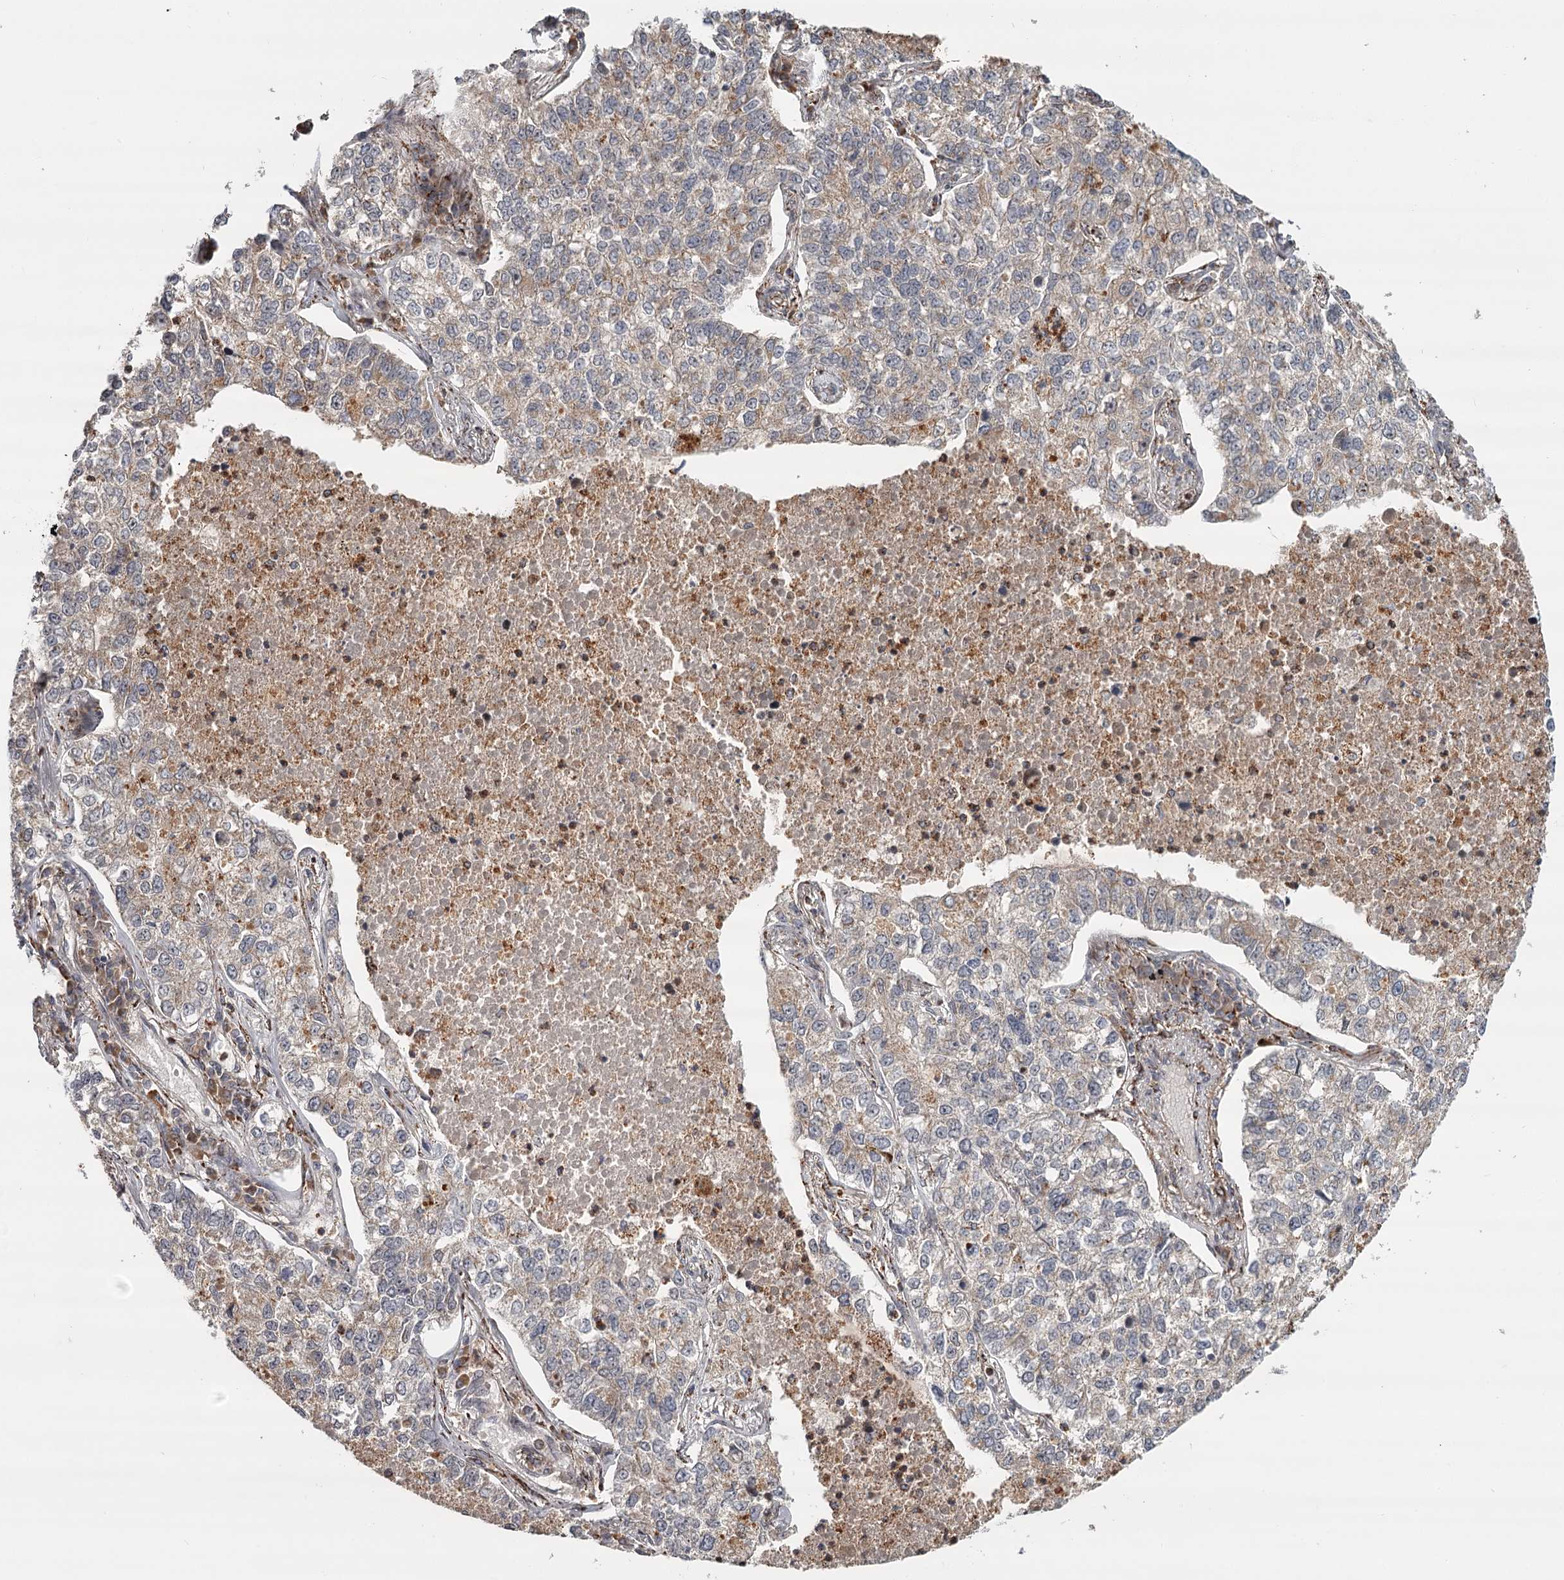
{"staining": {"intensity": "weak", "quantity": "25%-75%", "location": "cytoplasmic/membranous"}, "tissue": "lung cancer", "cell_type": "Tumor cells", "image_type": "cancer", "snomed": [{"axis": "morphology", "description": "Adenocarcinoma, NOS"}, {"axis": "topography", "description": "Lung"}], "caption": "Human lung cancer (adenocarcinoma) stained with a protein marker reveals weak staining in tumor cells.", "gene": "CDC123", "patient": {"sex": "male", "age": 49}}